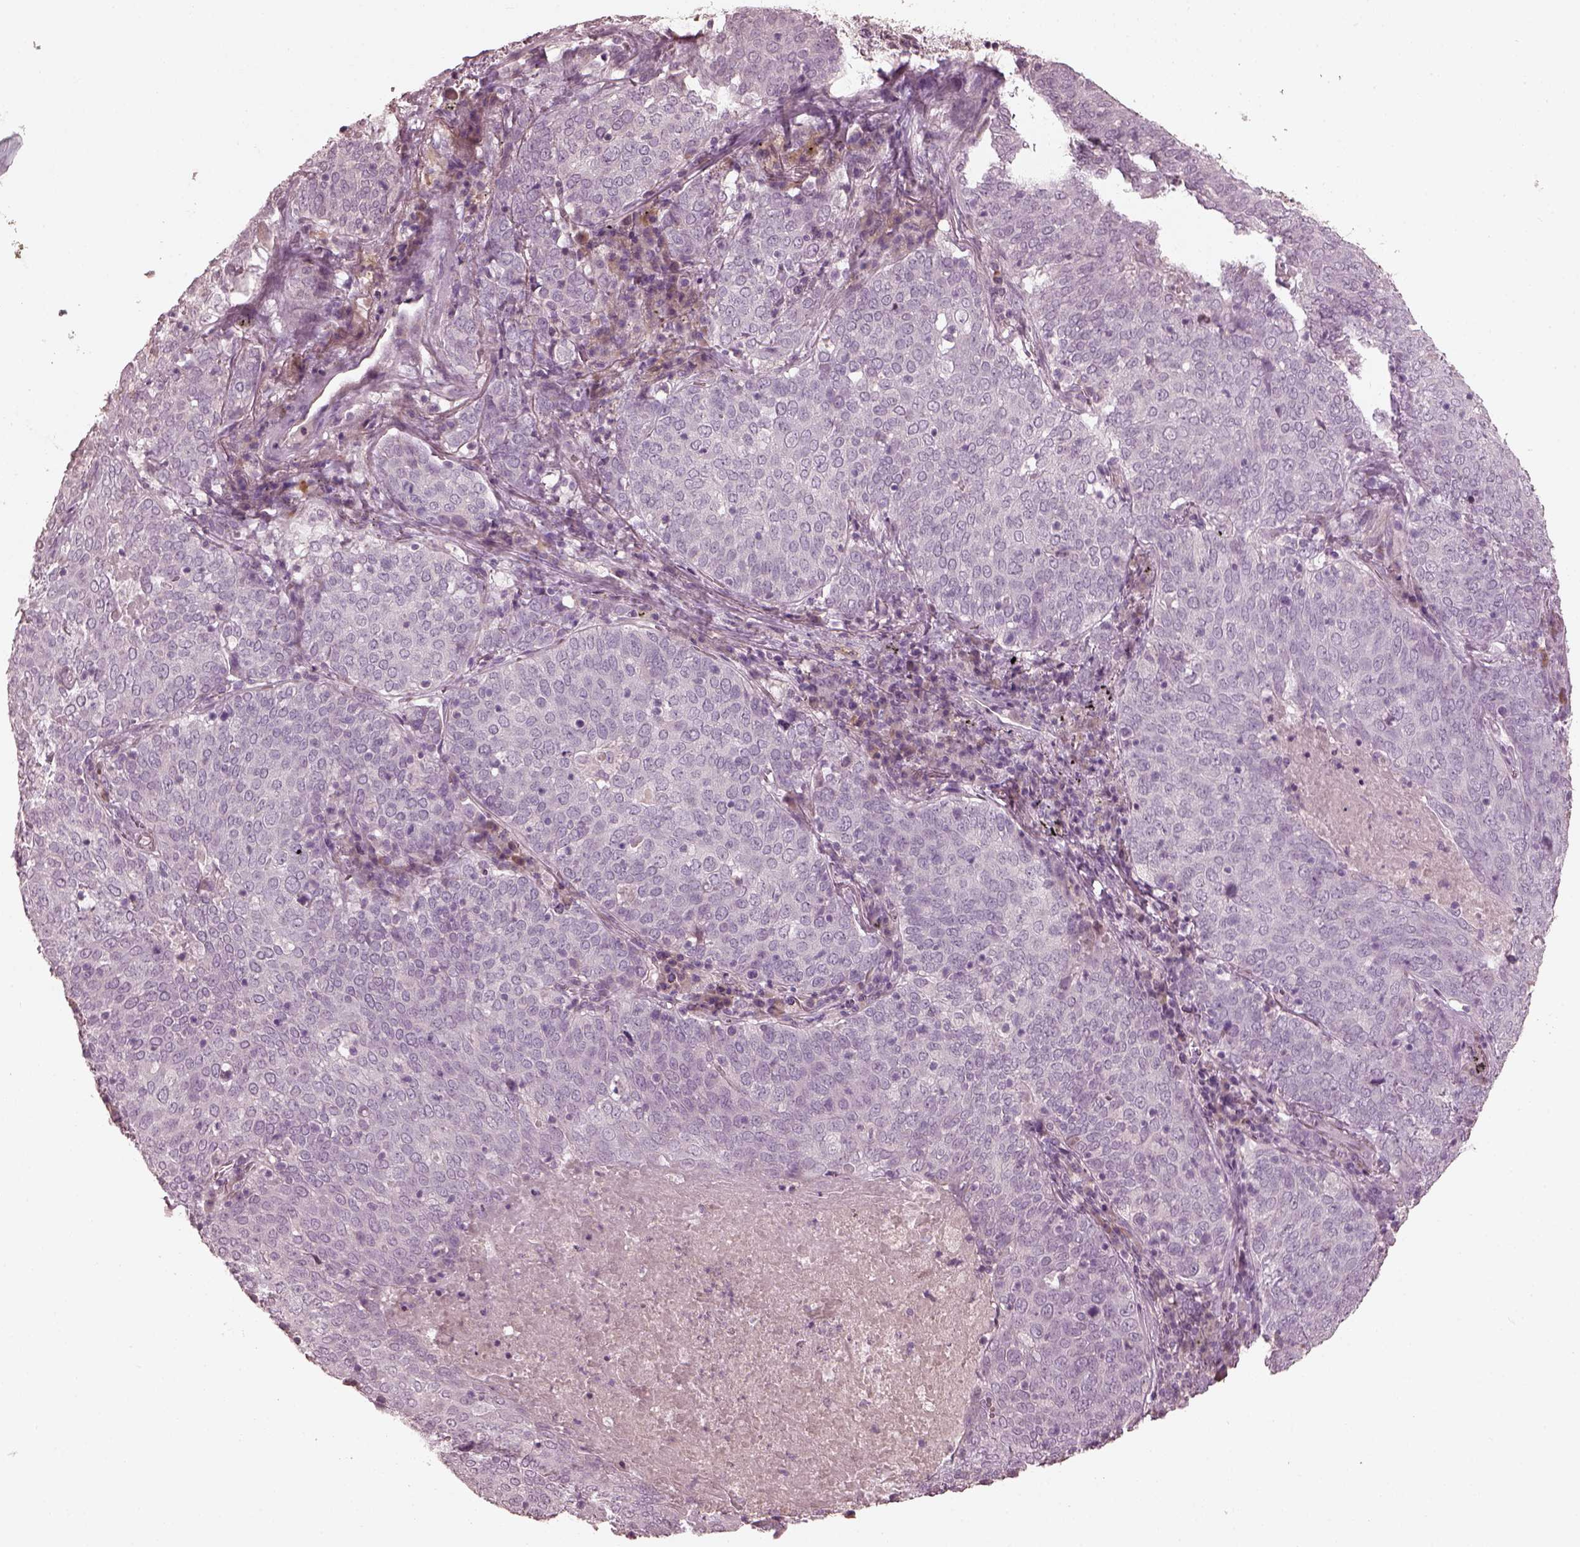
{"staining": {"intensity": "negative", "quantity": "none", "location": "none"}, "tissue": "lung cancer", "cell_type": "Tumor cells", "image_type": "cancer", "snomed": [{"axis": "morphology", "description": "Squamous cell carcinoma, NOS"}, {"axis": "topography", "description": "Lung"}], "caption": "Immunohistochemistry (IHC) image of lung cancer stained for a protein (brown), which displays no expression in tumor cells.", "gene": "OPTC", "patient": {"sex": "male", "age": 82}}